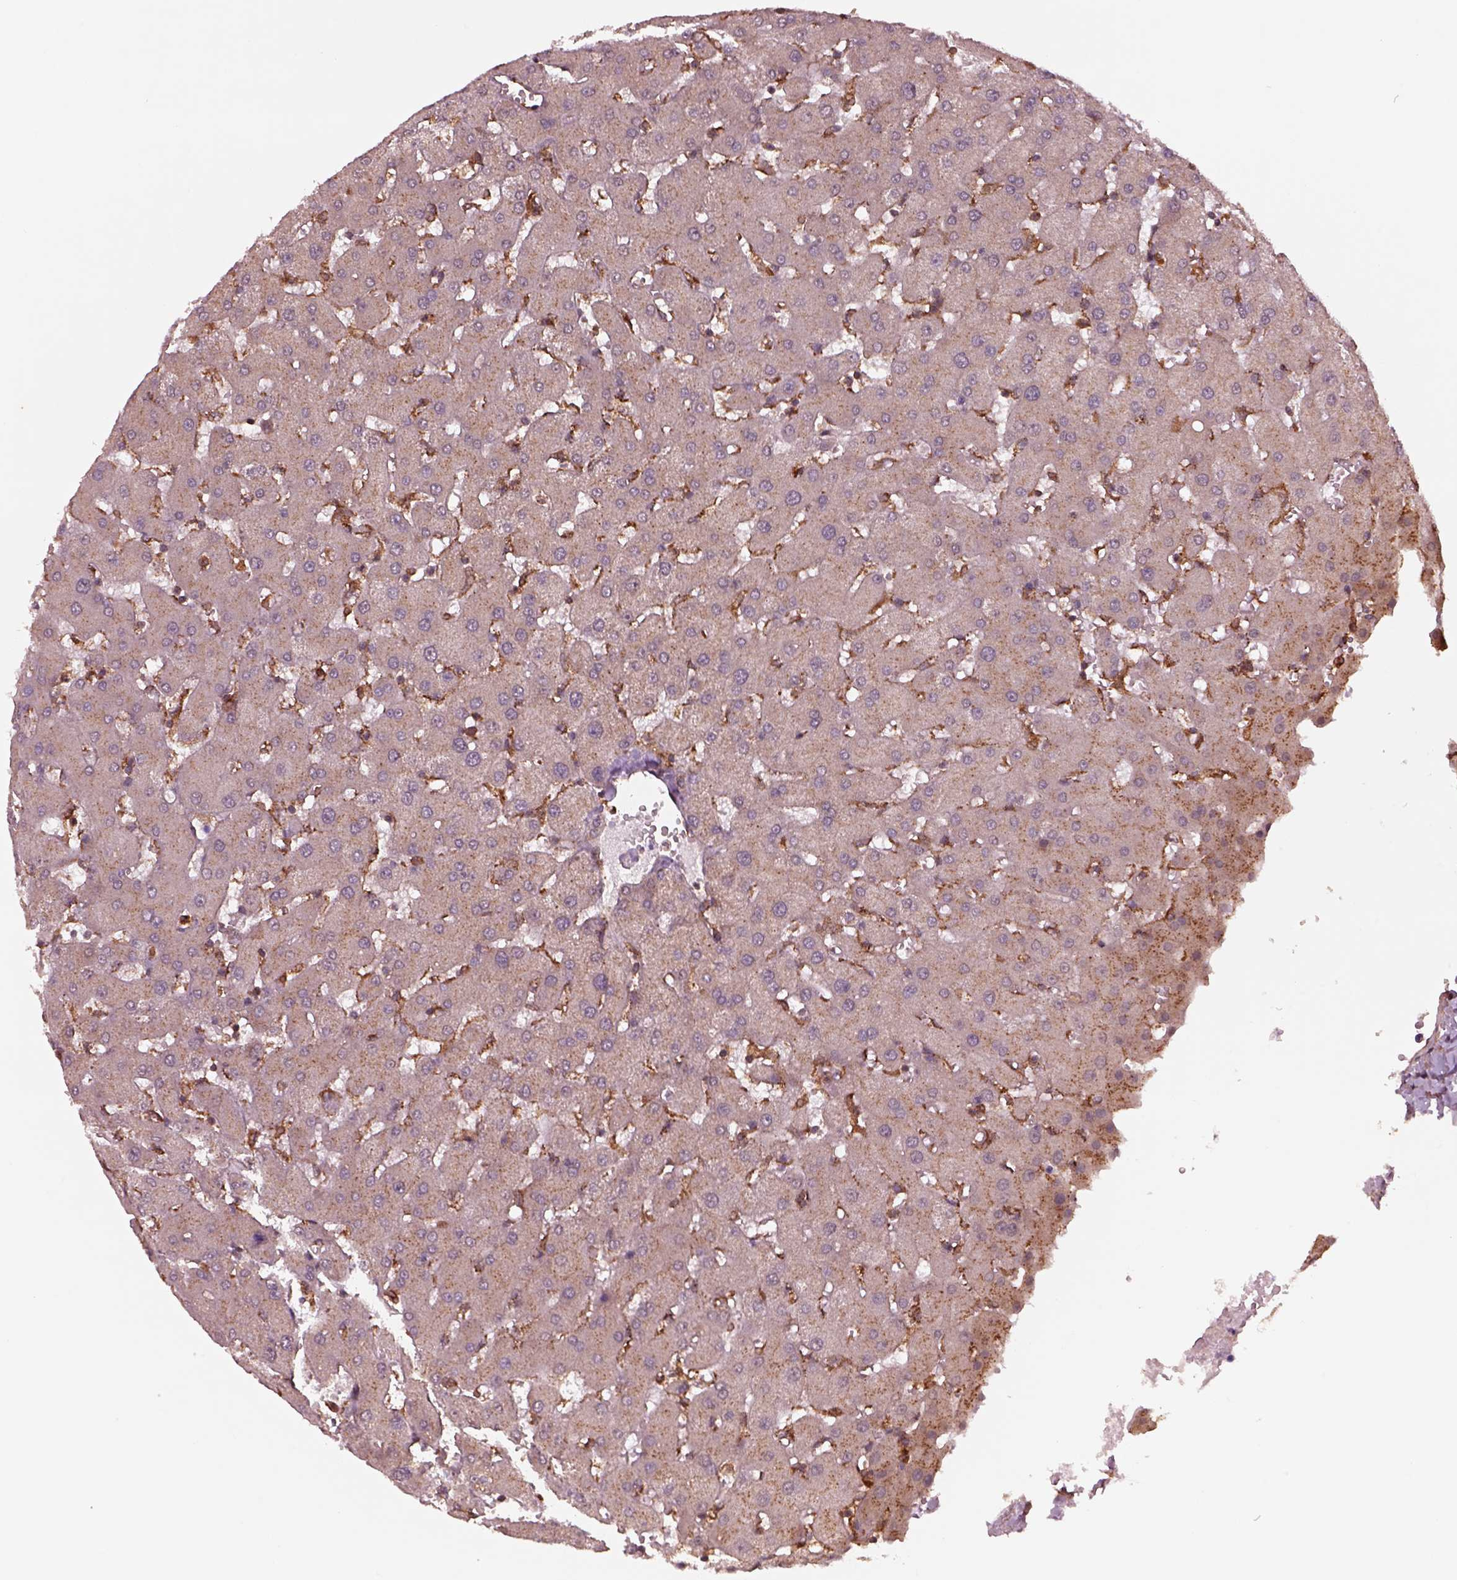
{"staining": {"intensity": "weak", "quantity": ">75%", "location": "cytoplasmic/membranous"}, "tissue": "liver", "cell_type": "Cholangiocytes", "image_type": "normal", "snomed": [{"axis": "morphology", "description": "Normal tissue, NOS"}, {"axis": "topography", "description": "Liver"}], "caption": "Immunohistochemistry of unremarkable liver shows low levels of weak cytoplasmic/membranous staining in about >75% of cholangiocytes.", "gene": "WASHC2A", "patient": {"sex": "female", "age": 63}}